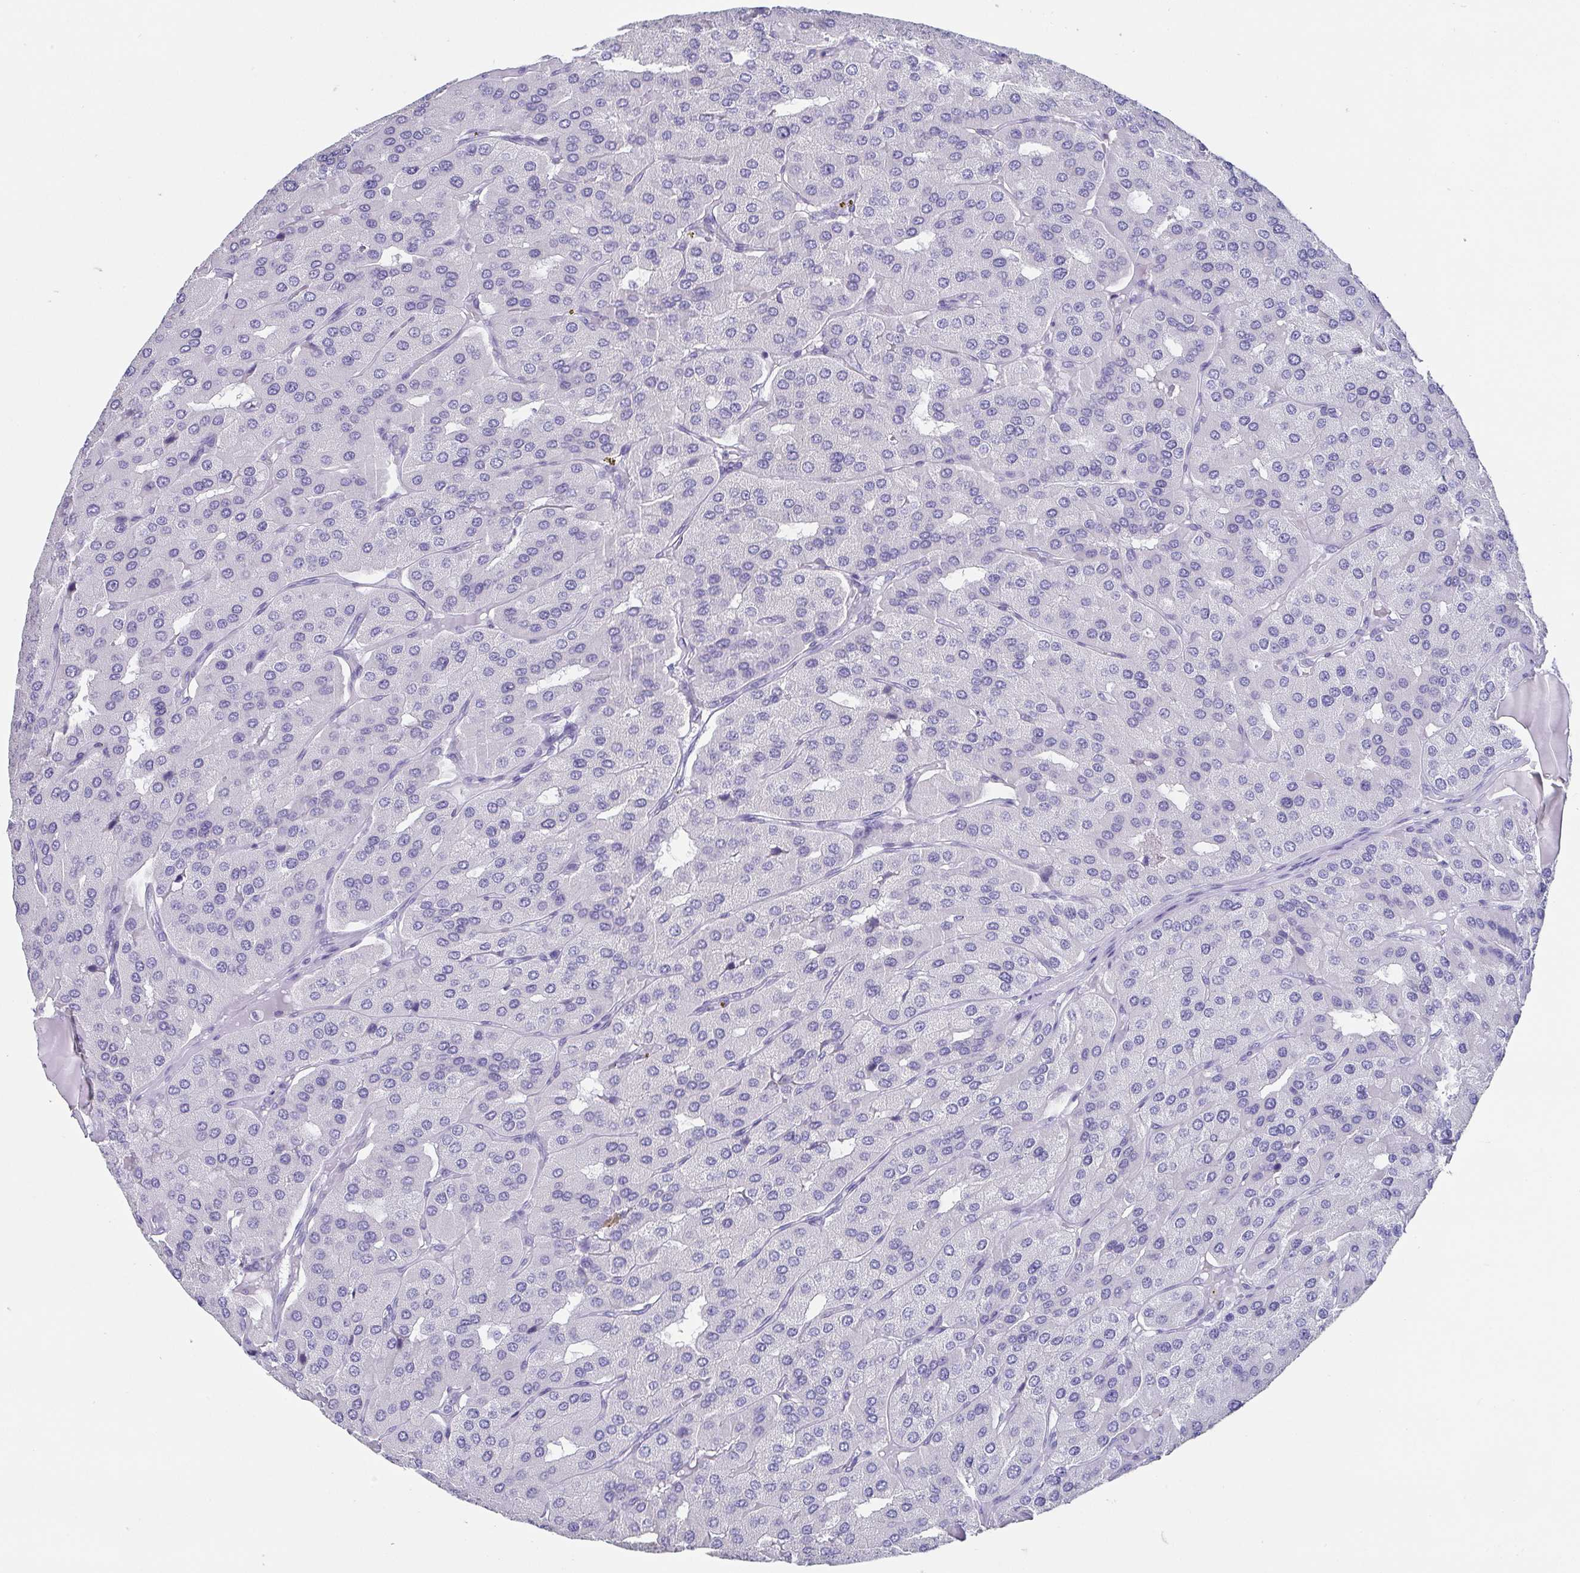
{"staining": {"intensity": "negative", "quantity": "none", "location": "none"}, "tissue": "parathyroid gland", "cell_type": "Glandular cells", "image_type": "normal", "snomed": [{"axis": "morphology", "description": "Normal tissue, NOS"}, {"axis": "morphology", "description": "Adenoma, NOS"}, {"axis": "topography", "description": "Parathyroid gland"}], "caption": "High magnification brightfield microscopy of unremarkable parathyroid gland stained with DAB (brown) and counterstained with hematoxylin (blue): glandular cells show no significant staining.", "gene": "SCGN", "patient": {"sex": "female", "age": 86}}